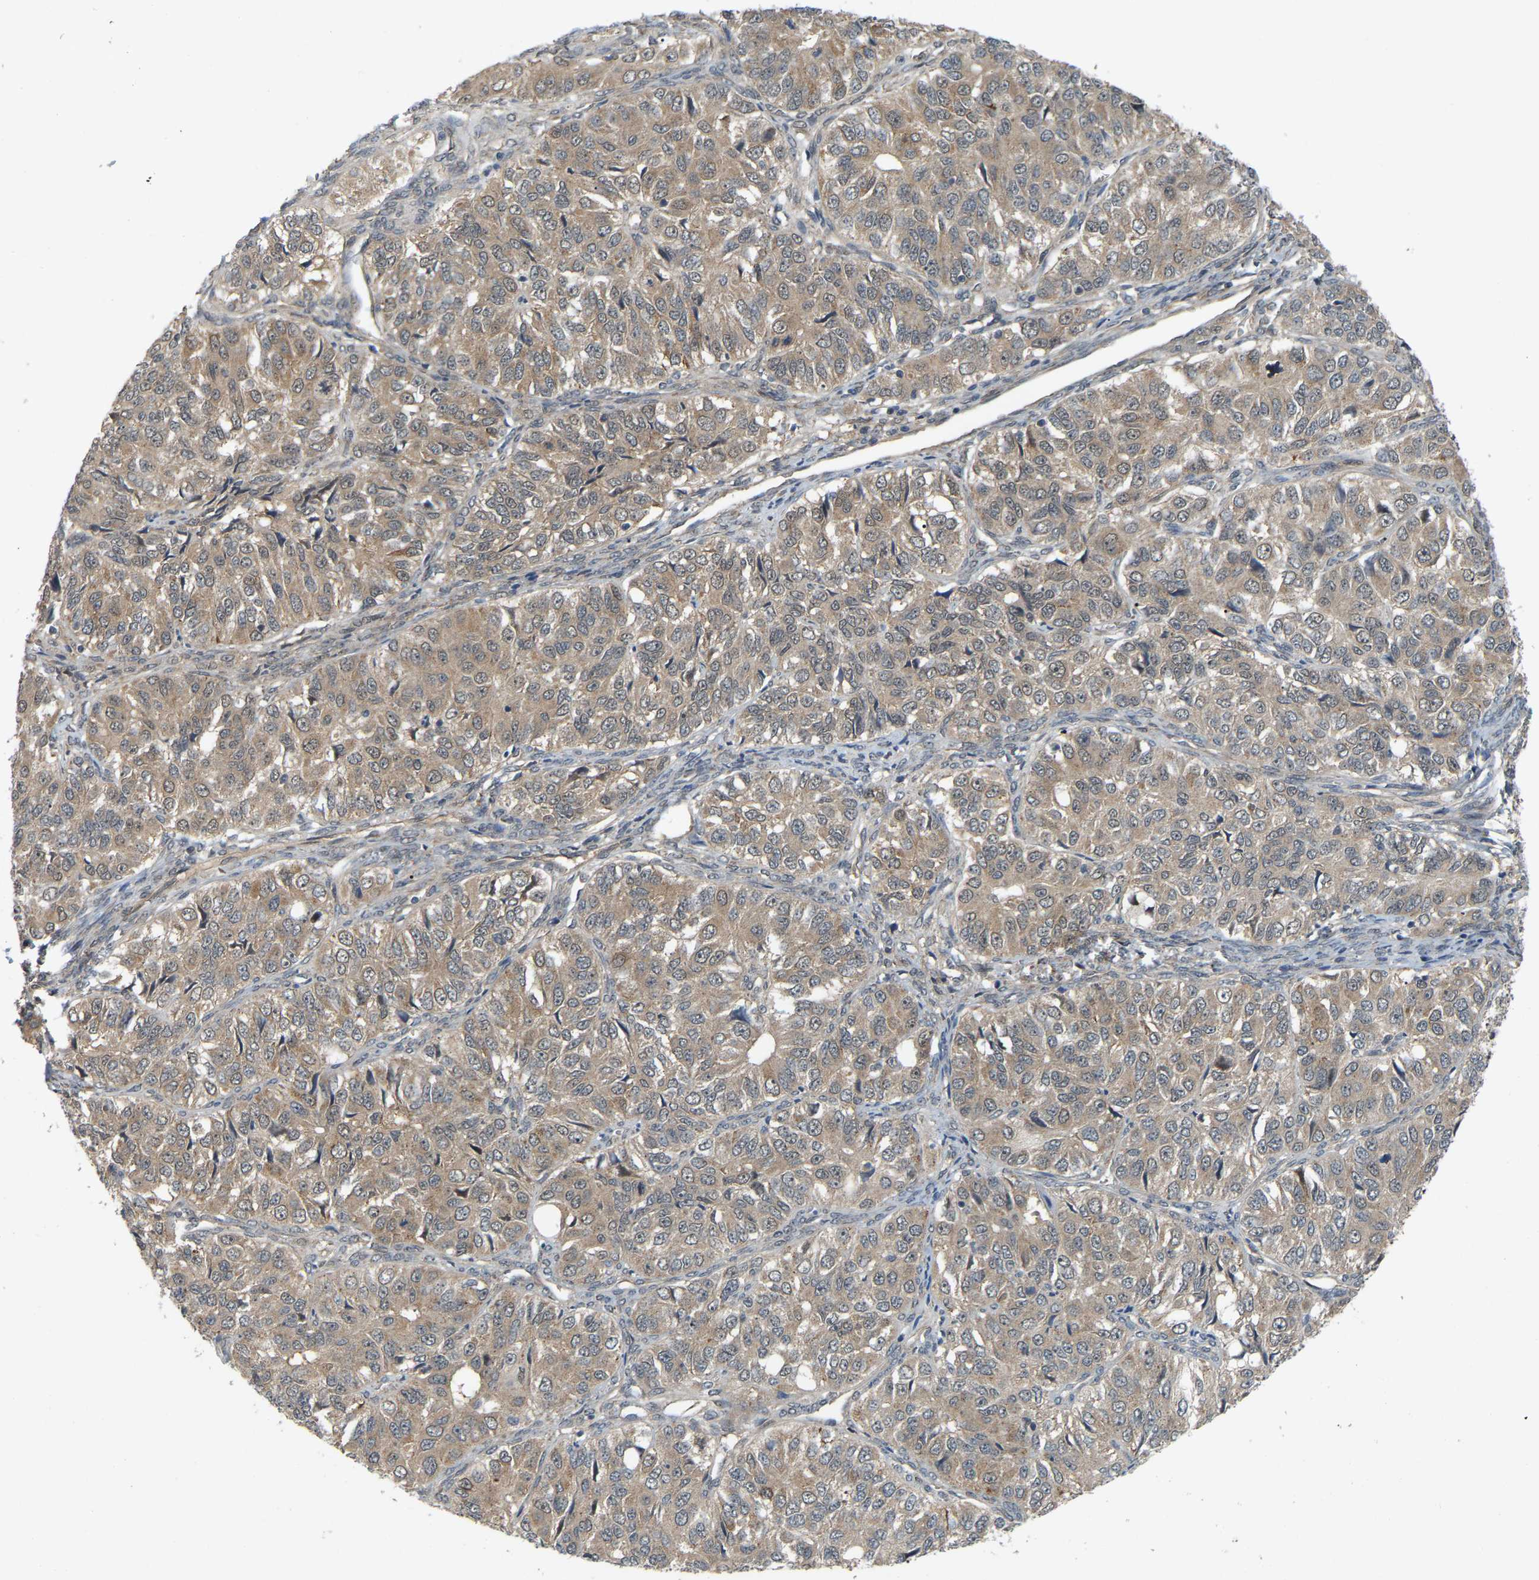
{"staining": {"intensity": "moderate", "quantity": ">75%", "location": "cytoplasmic/membranous"}, "tissue": "ovarian cancer", "cell_type": "Tumor cells", "image_type": "cancer", "snomed": [{"axis": "morphology", "description": "Carcinoma, endometroid"}, {"axis": "topography", "description": "Ovary"}], "caption": "IHC (DAB) staining of ovarian endometroid carcinoma reveals moderate cytoplasmic/membranous protein staining in about >75% of tumor cells.", "gene": "CROT", "patient": {"sex": "female", "age": 51}}